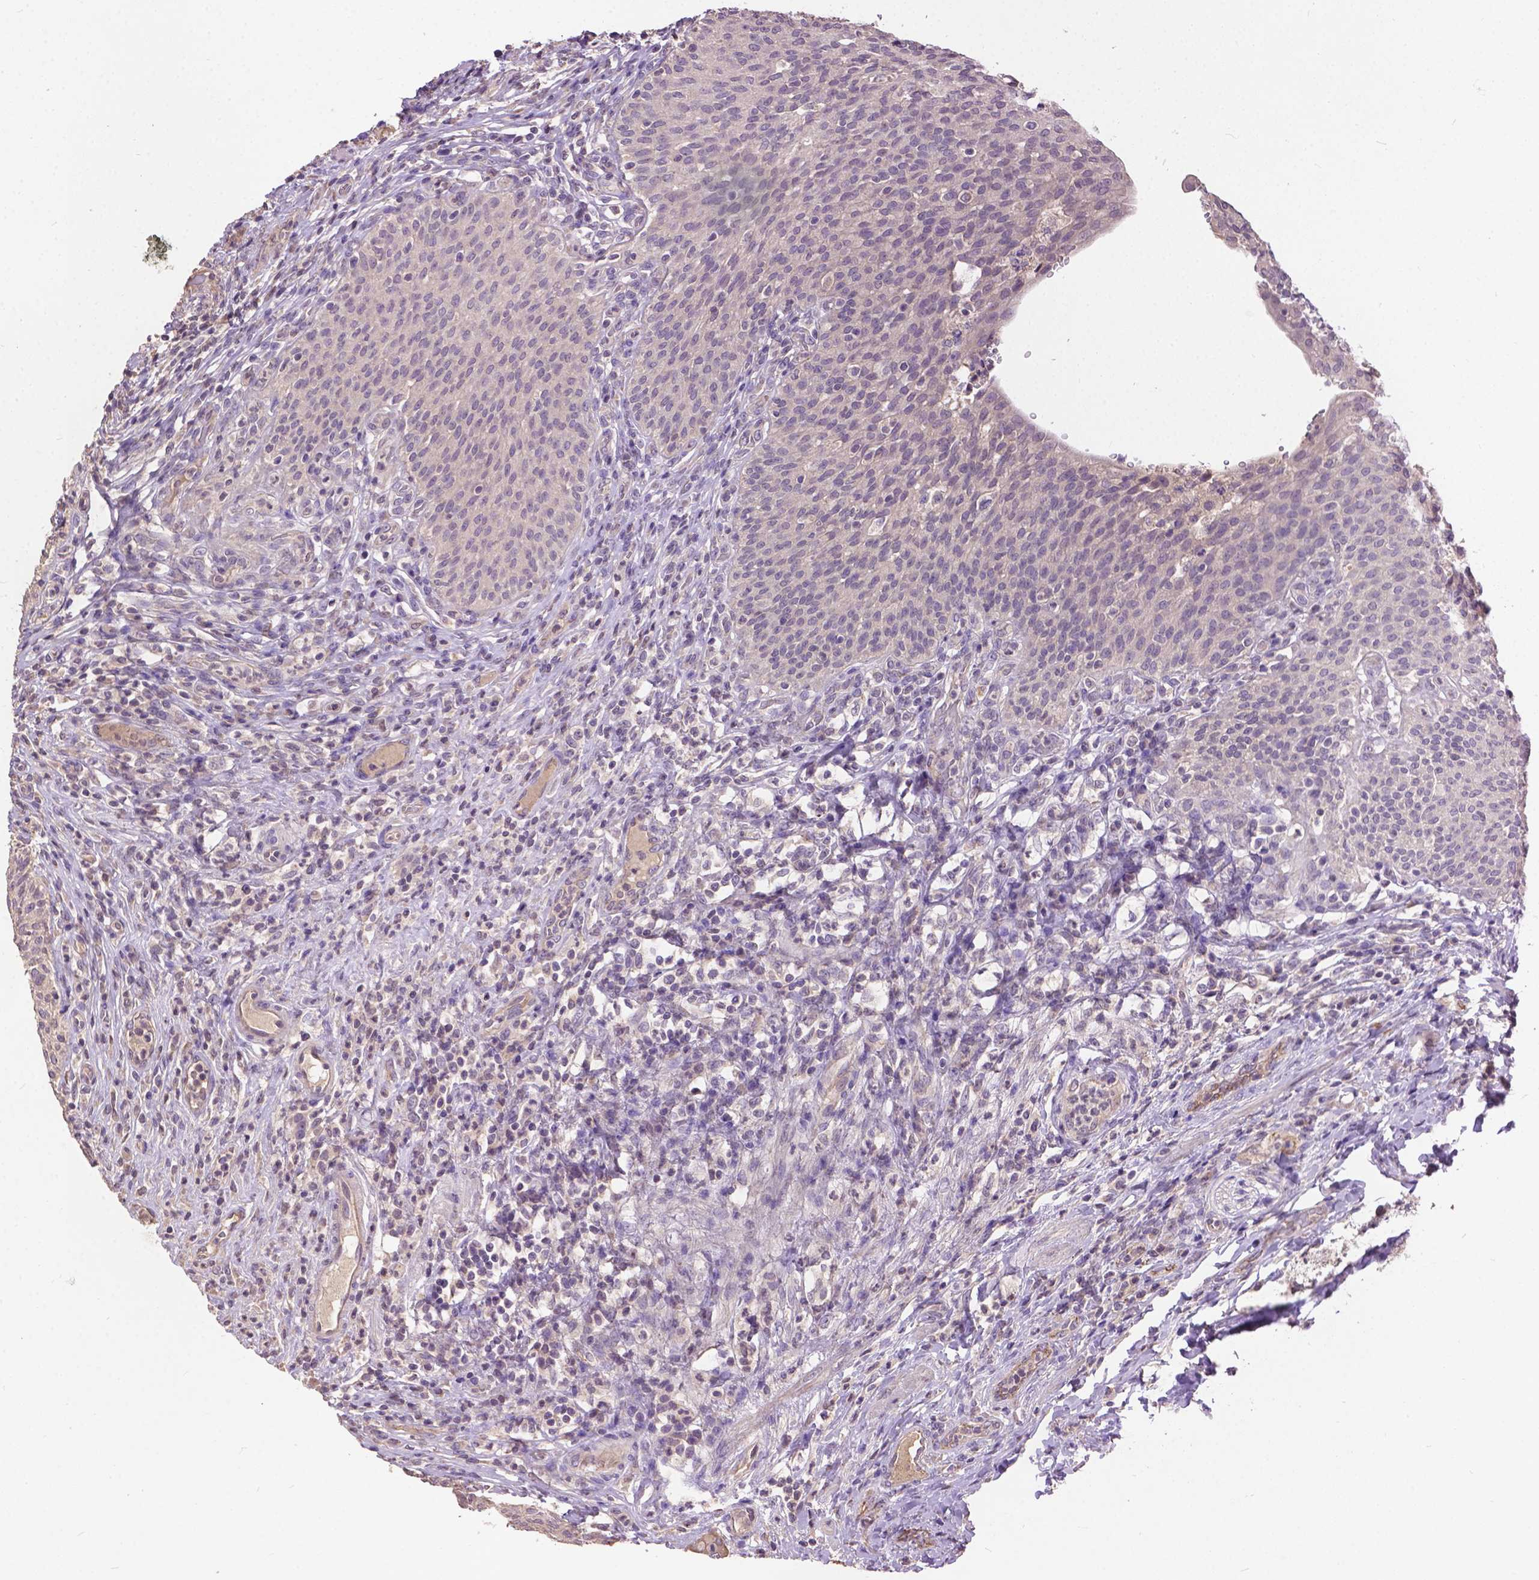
{"staining": {"intensity": "weak", "quantity": "<25%", "location": "cytoplasmic/membranous"}, "tissue": "urinary bladder", "cell_type": "Urothelial cells", "image_type": "normal", "snomed": [{"axis": "morphology", "description": "Normal tissue, NOS"}, {"axis": "topography", "description": "Urinary bladder"}, {"axis": "topography", "description": "Peripheral nerve tissue"}], "caption": "Image shows no significant protein staining in urothelial cells of normal urinary bladder. (DAB (3,3'-diaminobenzidine) immunohistochemistry, high magnification).", "gene": "ZNF337", "patient": {"sex": "male", "age": 66}}